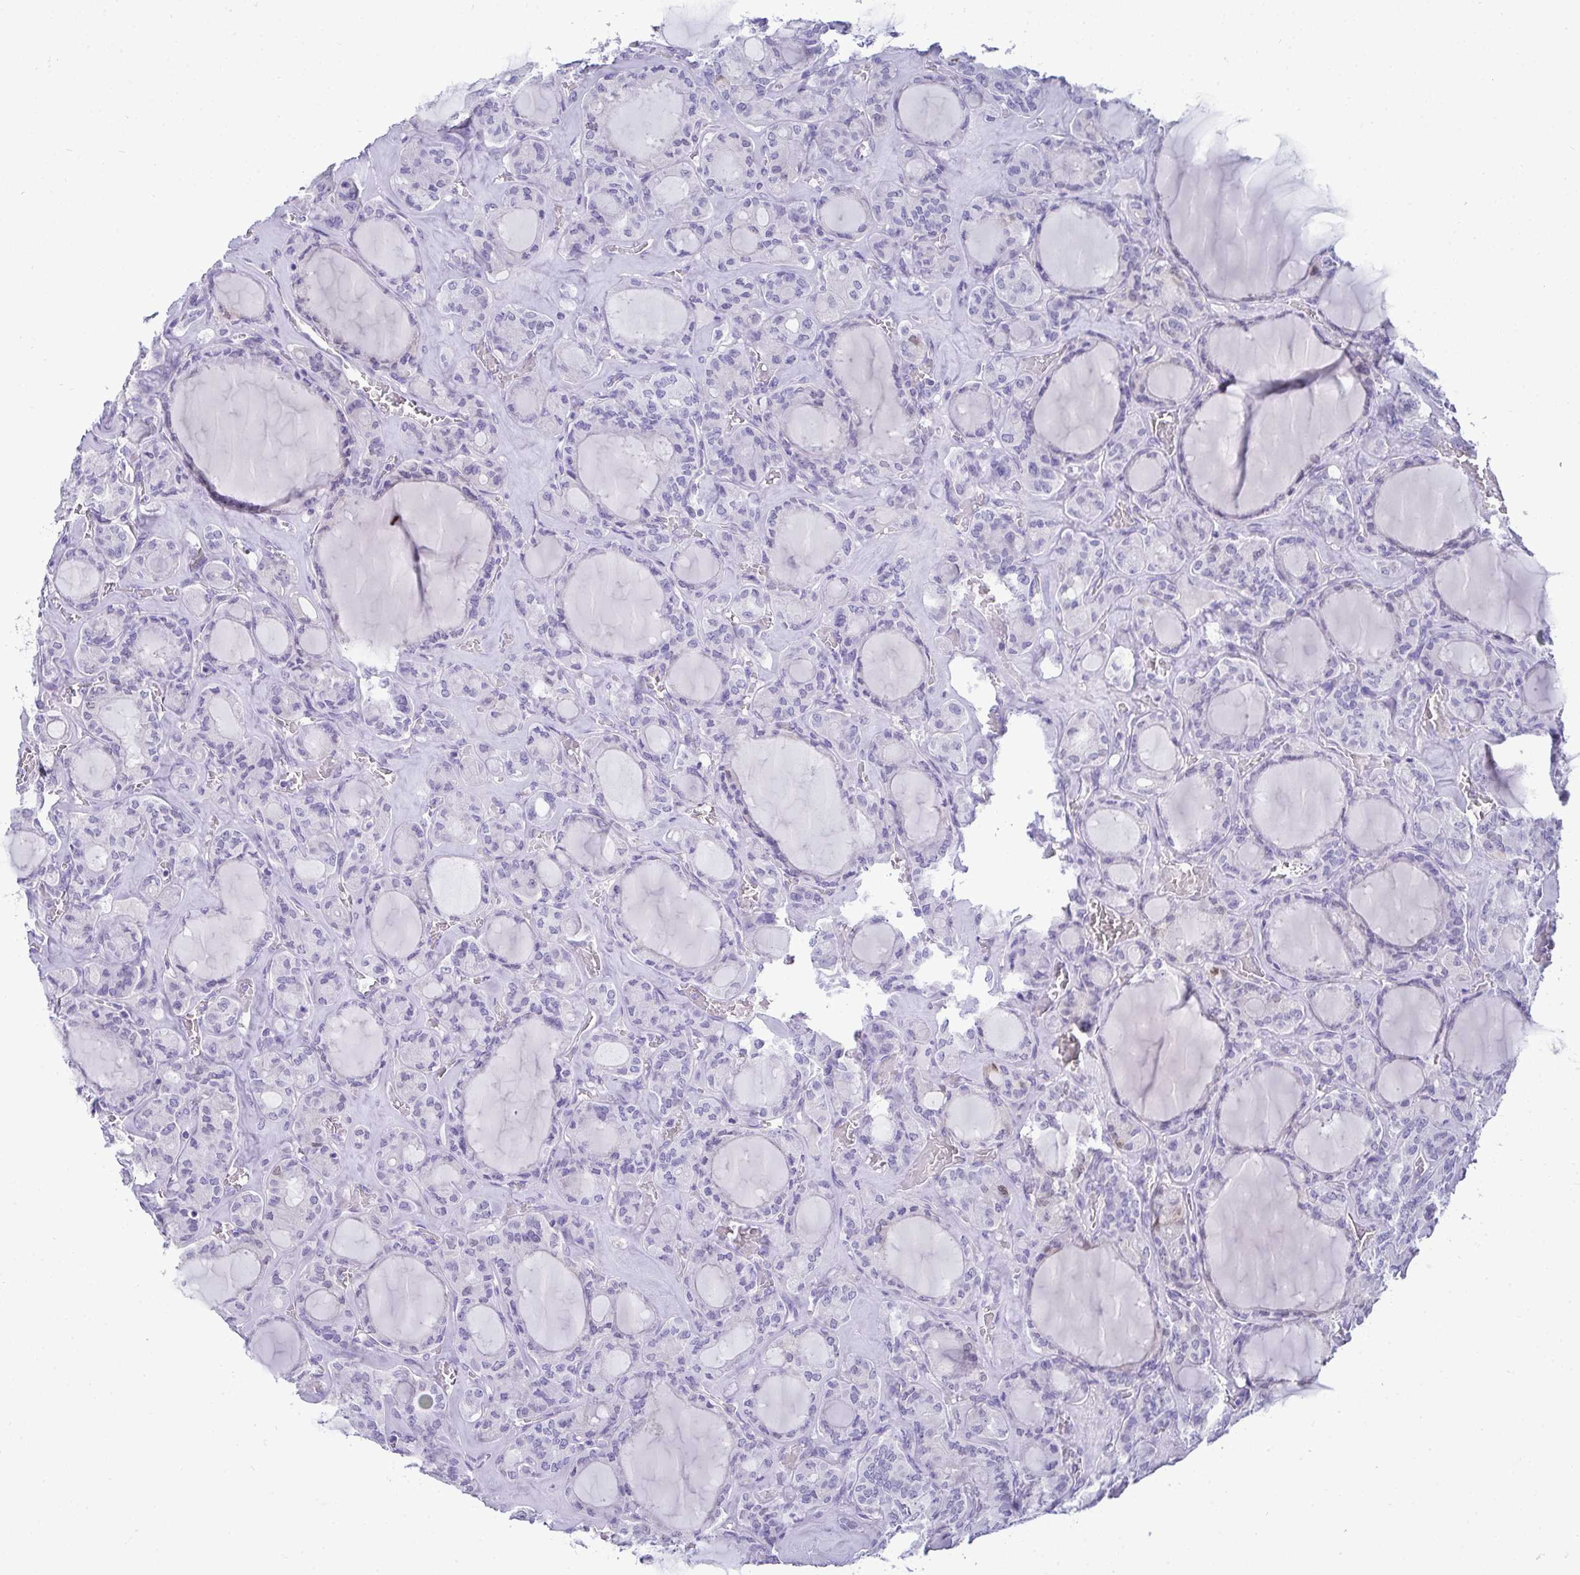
{"staining": {"intensity": "negative", "quantity": "none", "location": "none"}, "tissue": "thyroid cancer", "cell_type": "Tumor cells", "image_type": "cancer", "snomed": [{"axis": "morphology", "description": "Papillary adenocarcinoma, NOS"}, {"axis": "topography", "description": "Thyroid gland"}], "caption": "High power microscopy histopathology image of an IHC photomicrograph of thyroid cancer (papillary adenocarcinoma), revealing no significant staining in tumor cells.", "gene": "HSPB6", "patient": {"sex": "male", "age": 87}}